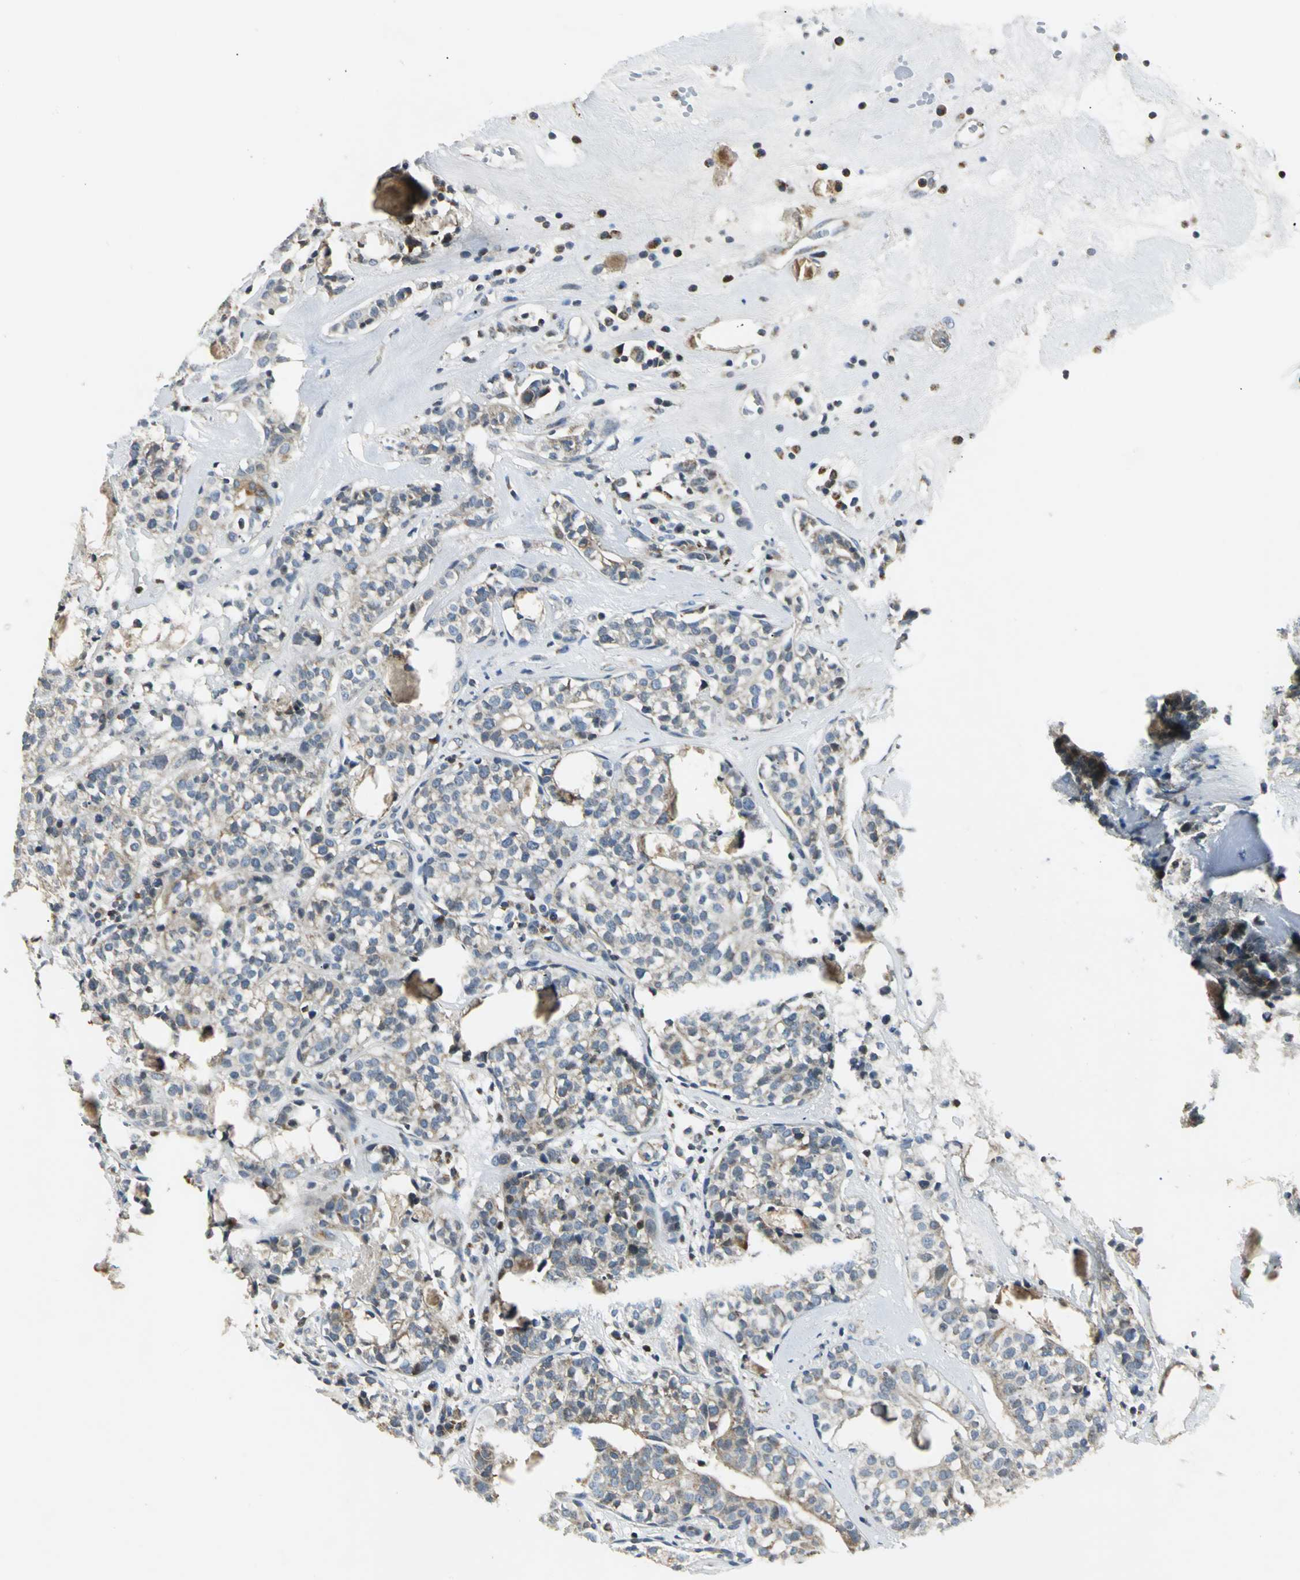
{"staining": {"intensity": "weak", "quantity": "25%-75%", "location": "cytoplasmic/membranous"}, "tissue": "head and neck cancer", "cell_type": "Tumor cells", "image_type": "cancer", "snomed": [{"axis": "morphology", "description": "Adenocarcinoma, NOS"}, {"axis": "topography", "description": "Salivary gland"}, {"axis": "topography", "description": "Head-Neck"}], "caption": "A histopathology image of adenocarcinoma (head and neck) stained for a protein displays weak cytoplasmic/membranous brown staining in tumor cells. (IHC, brightfield microscopy, high magnification).", "gene": "USP40", "patient": {"sex": "female", "age": 65}}